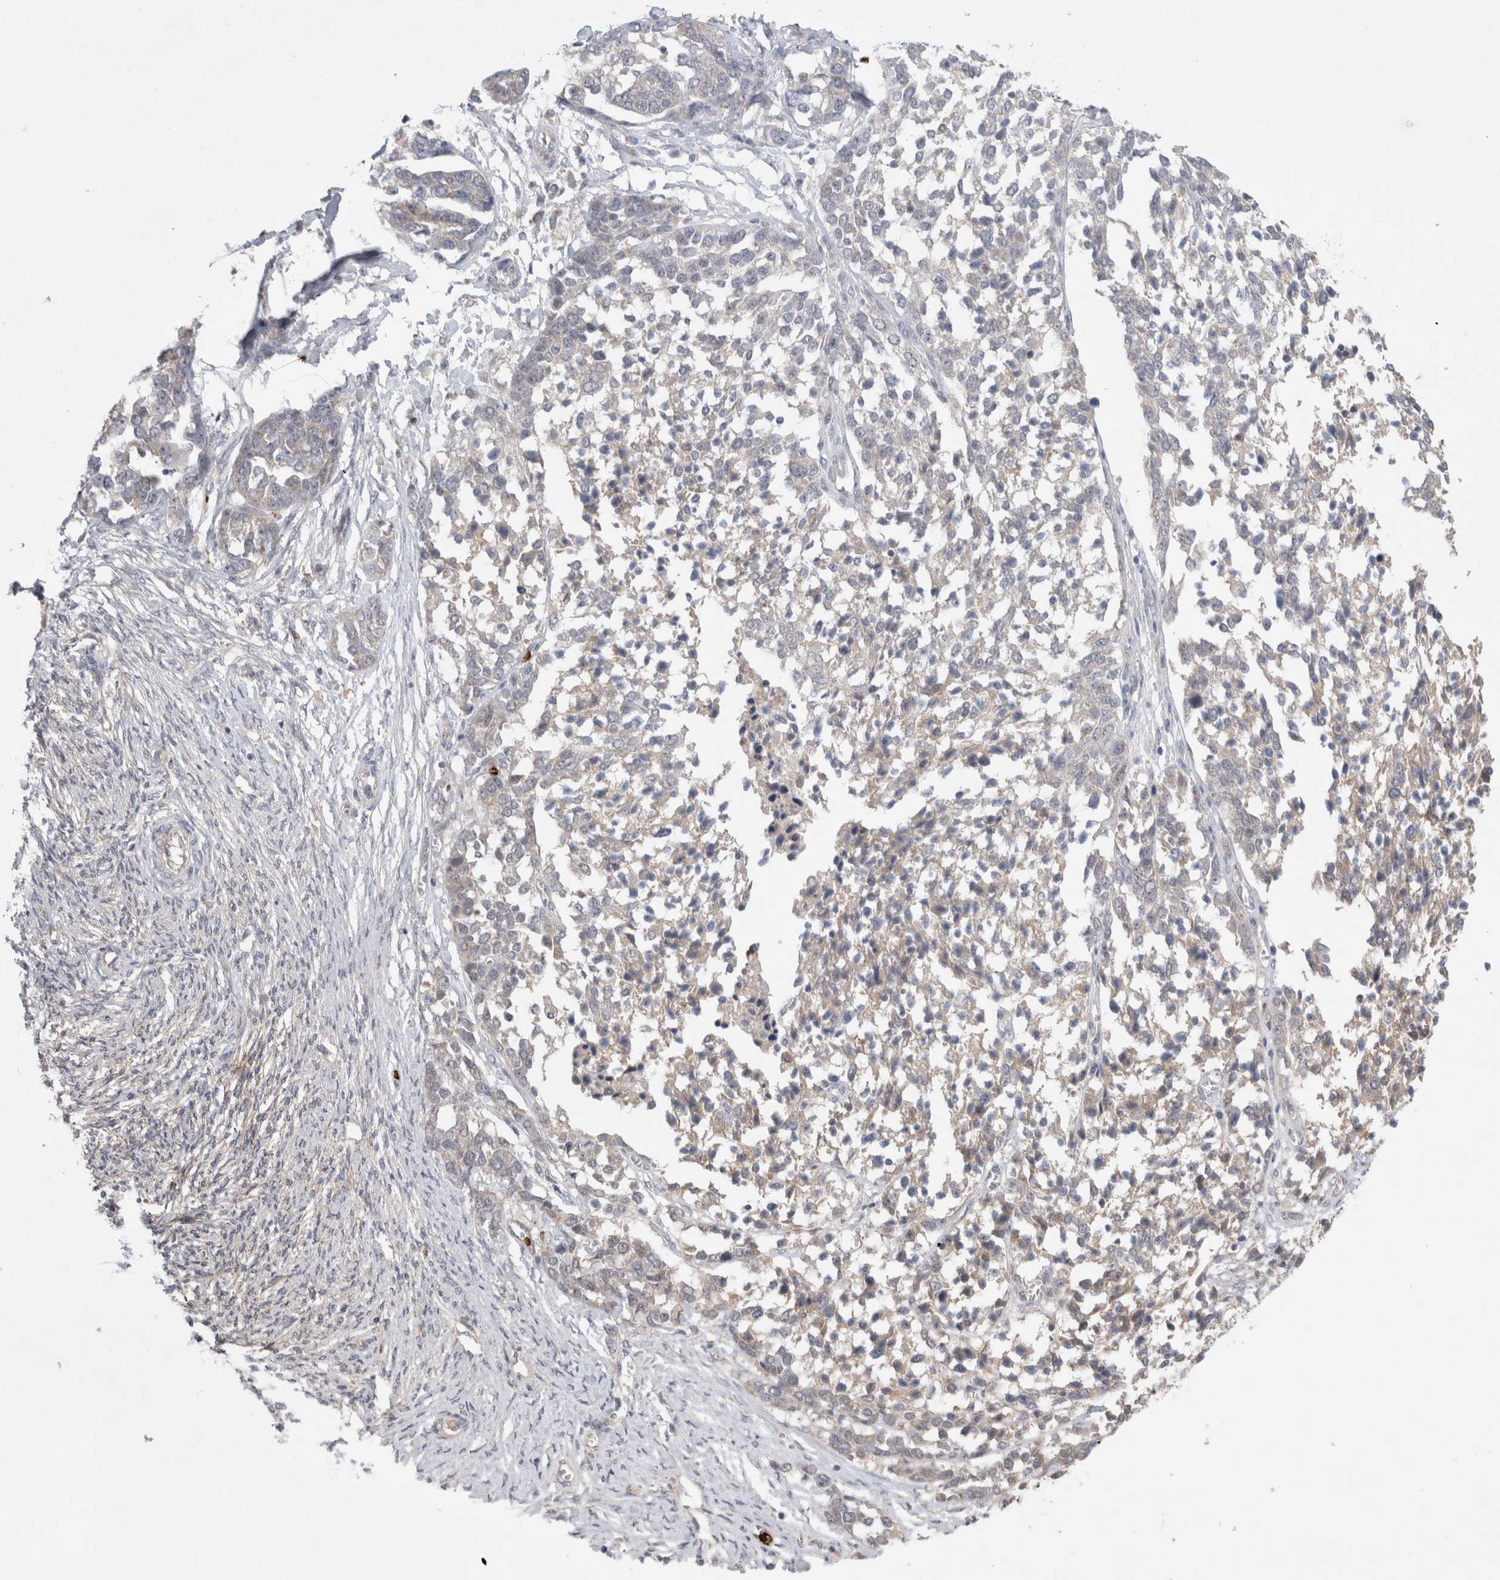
{"staining": {"intensity": "weak", "quantity": "<25%", "location": "cytoplasmic/membranous"}, "tissue": "ovarian cancer", "cell_type": "Tumor cells", "image_type": "cancer", "snomed": [{"axis": "morphology", "description": "Cystadenocarcinoma, serous, NOS"}, {"axis": "topography", "description": "Ovary"}], "caption": "This is a photomicrograph of IHC staining of ovarian serous cystadenocarcinoma, which shows no positivity in tumor cells.", "gene": "GSDMB", "patient": {"sex": "female", "age": 44}}